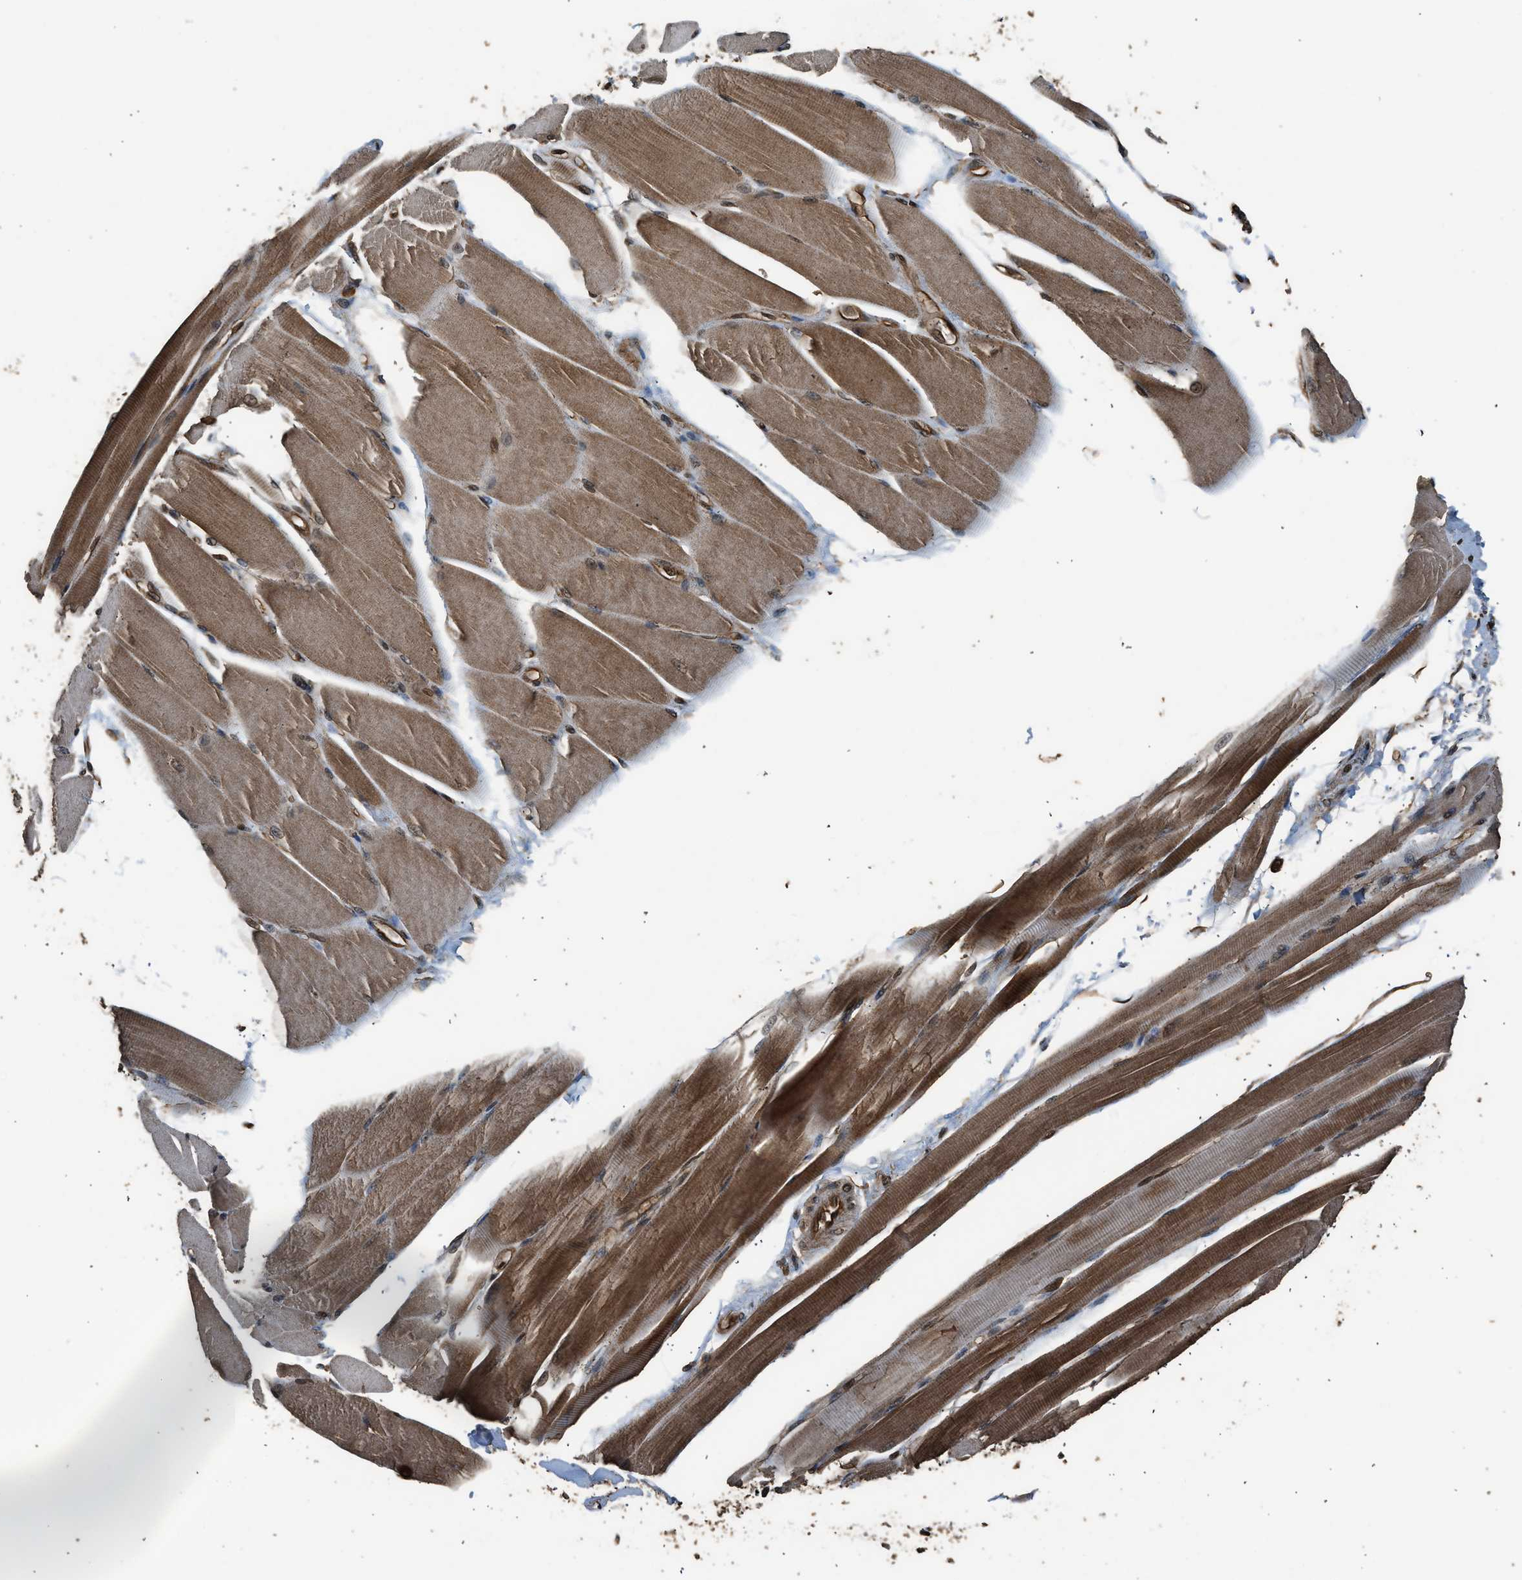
{"staining": {"intensity": "moderate", "quantity": ">75%", "location": "cytoplasmic/membranous"}, "tissue": "skeletal muscle", "cell_type": "Myocytes", "image_type": "normal", "snomed": [{"axis": "morphology", "description": "Normal tissue, NOS"}, {"axis": "topography", "description": "Skeletal muscle"}, {"axis": "topography", "description": "Peripheral nerve tissue"}], "caption": "Unremarkable skeletal muscle exhibits moderate cytoplasmic/membranous staining in approximately >75% of myocytes.", "gene": "MYBL2", "patient": {"sex": "female", "age": 84}}